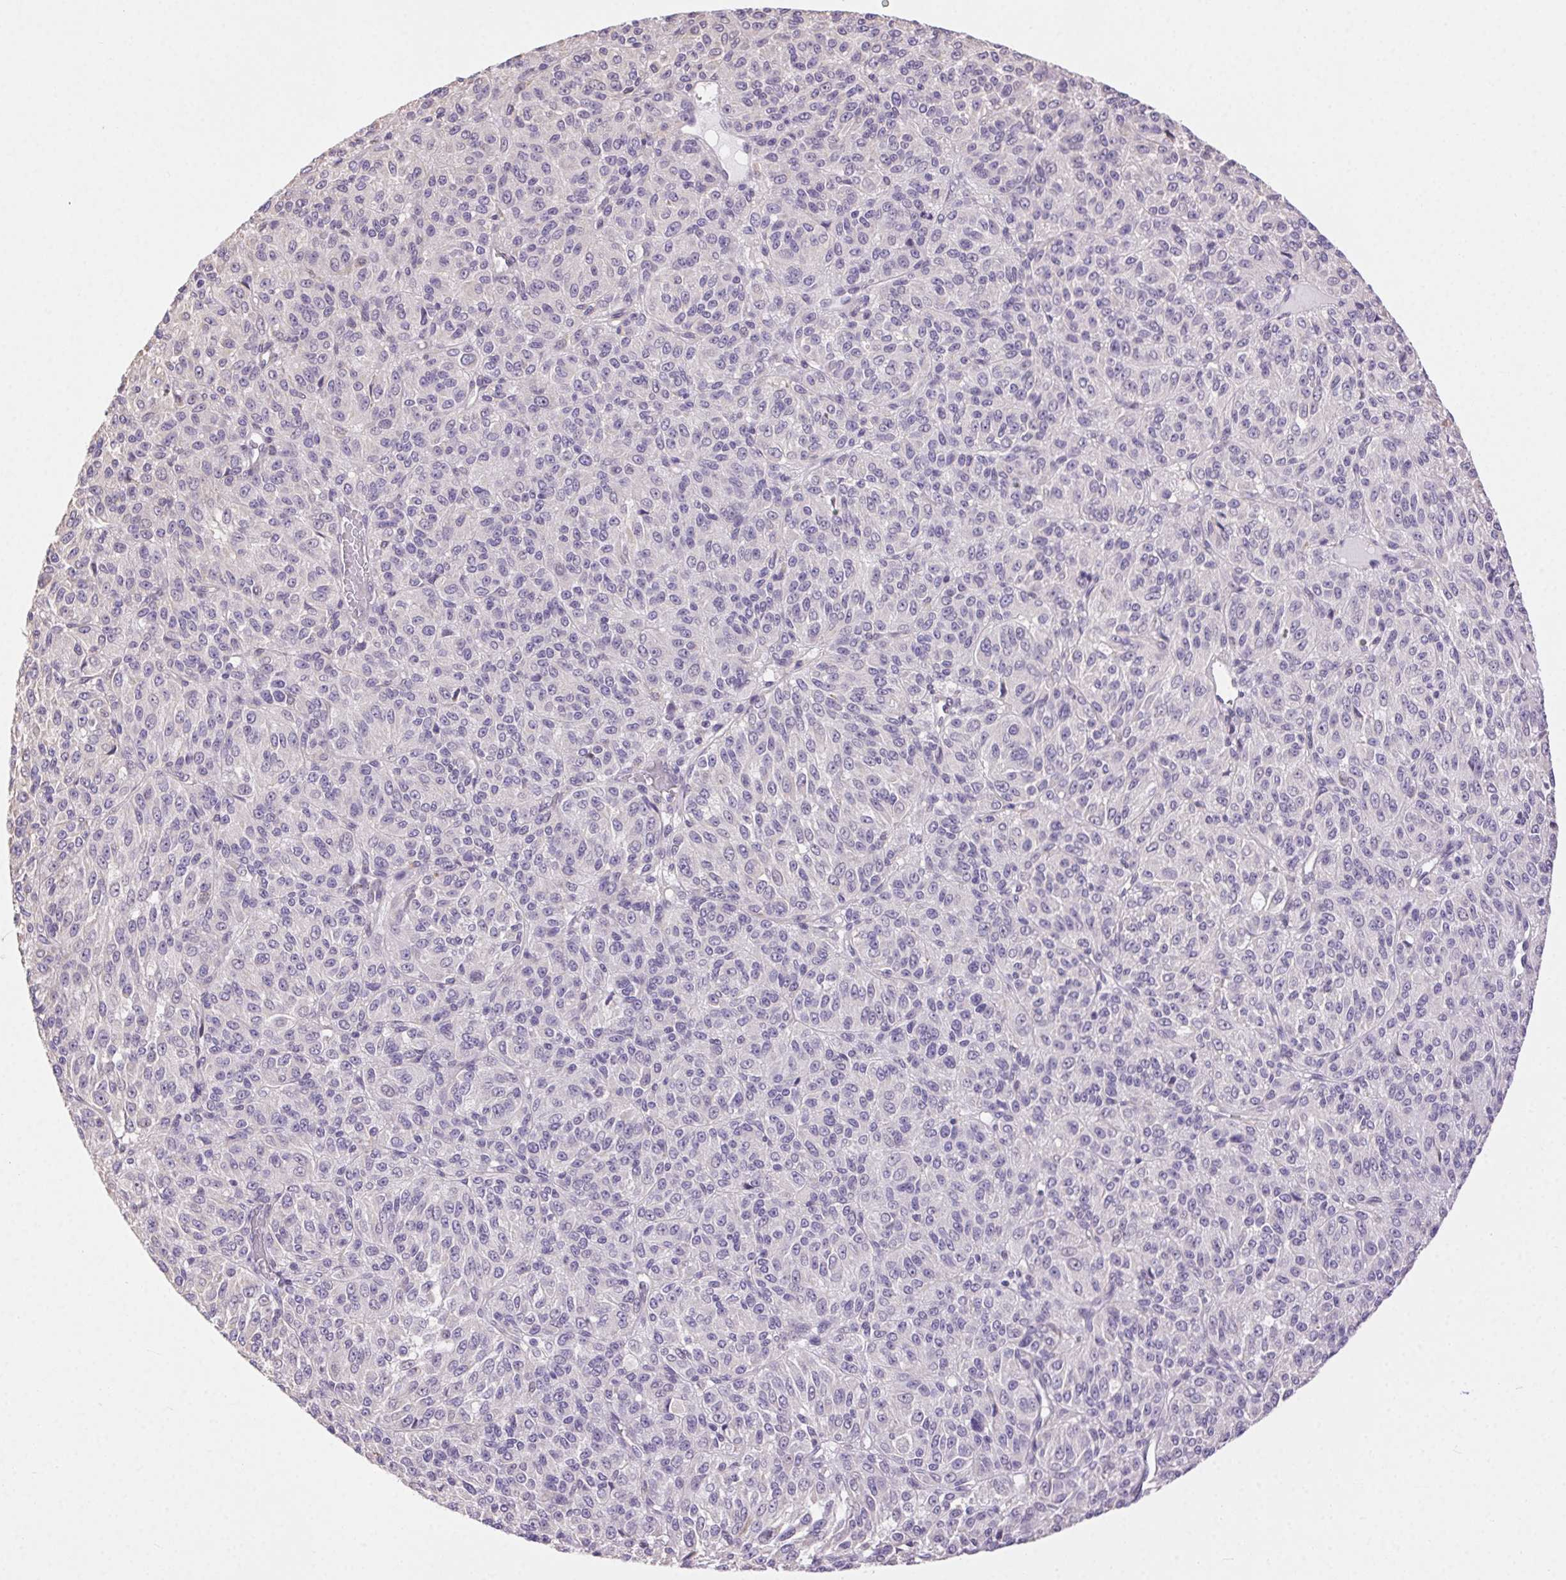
{"staining": {"intensity": "negative", "quantity": "none", "location": "none"}, "tissue": "melanoma", "cell_type": "Tumor cells", "image_type": "cancer", "snomed": [{"axis": "morphology", "description": "Malignant melanoma, Metastatic site"}, {"axis": "topography", "description": "Brain"}], "caption": "This image is of melanoma stained with IHC to label a protein in brown with the nuclei are counter-stained blue. There is no staining in tumor cells.", "gene": "SNX31", "patient": {"sex": "female", "age": 56}}